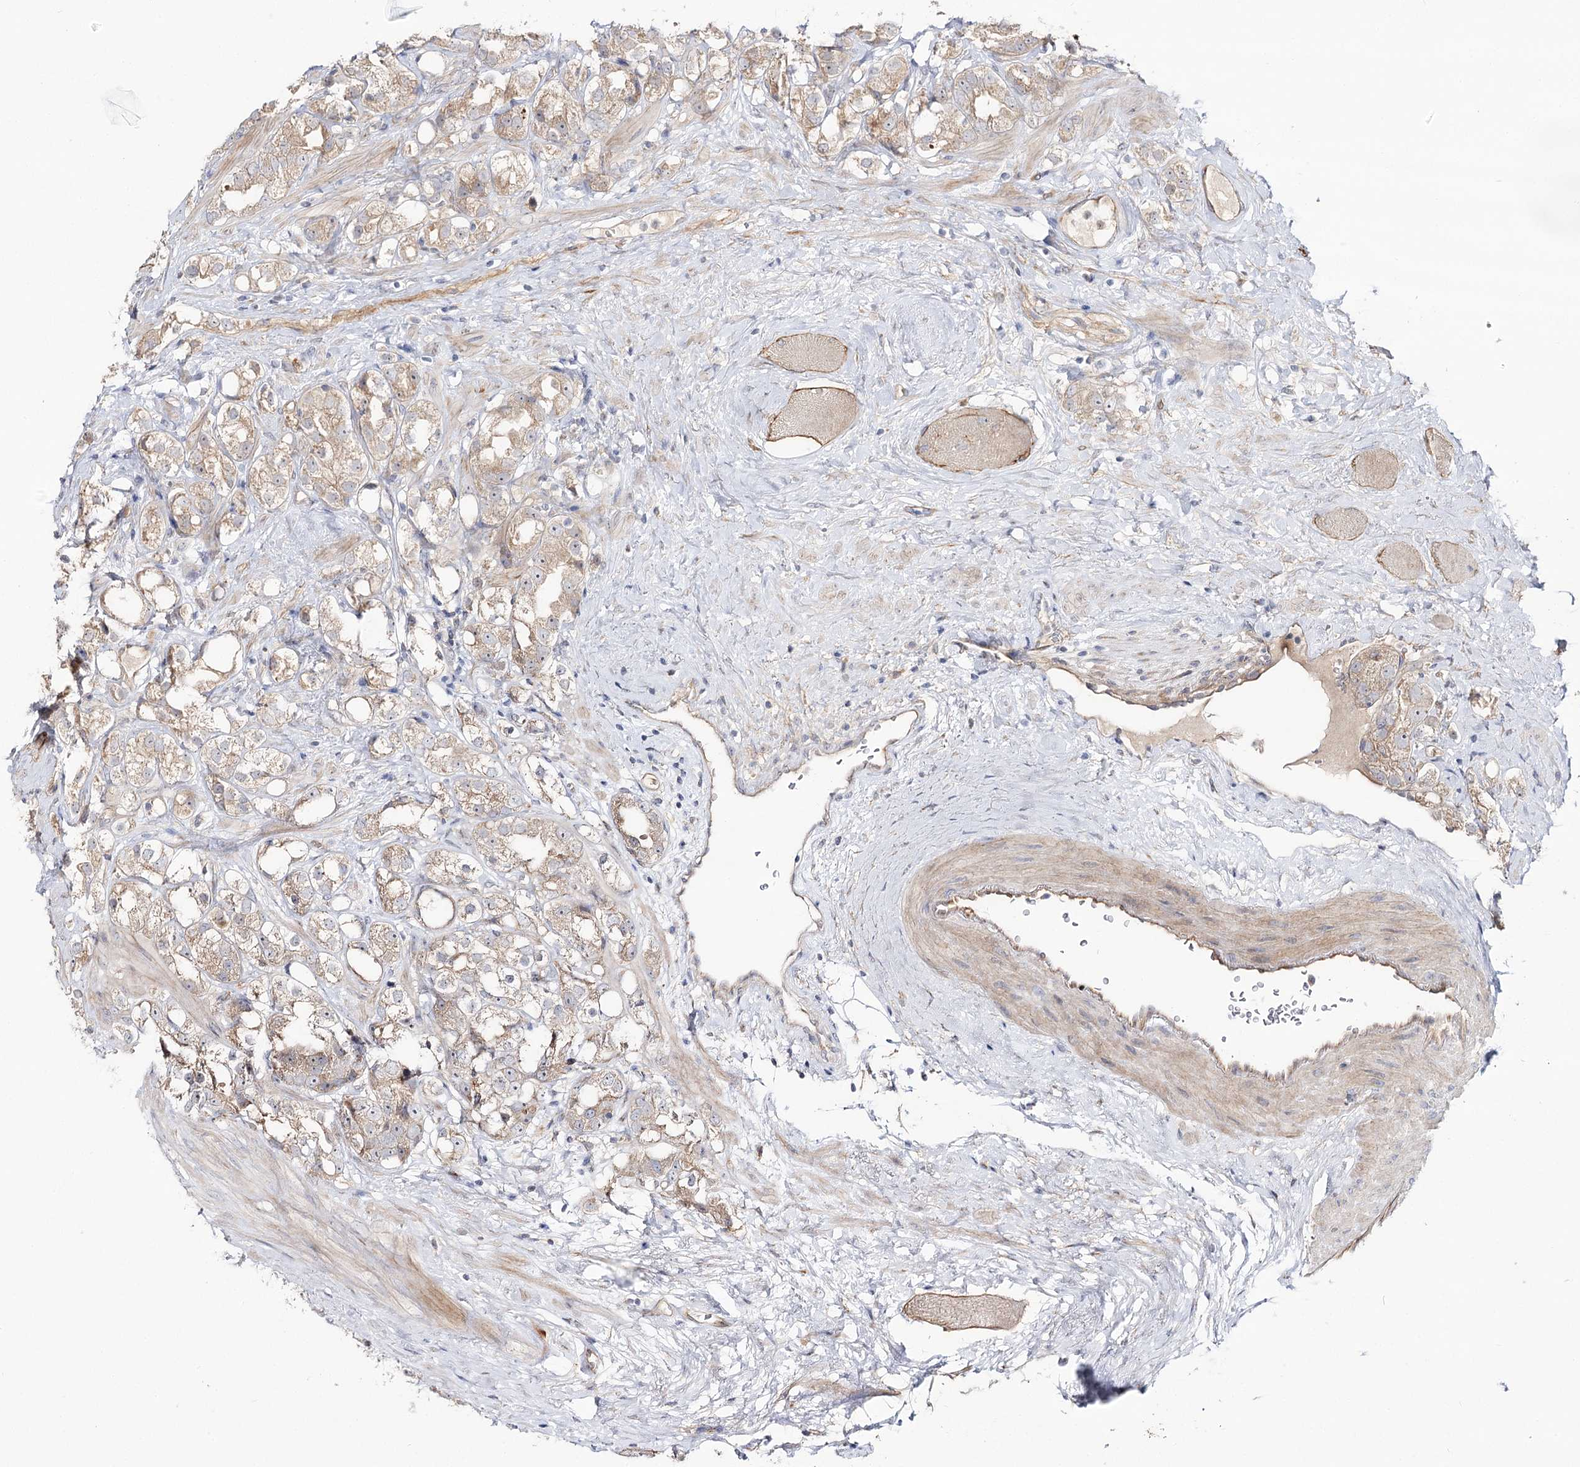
{"staining": {"intensity": "weak", "quantity": "25%-75%", "location": "cytoplasmic/membranous"}, "tissue": "prostate cancer", "cell_type": "Tumor cells", "image_type": "cancer", "snomed": [{"axis": "morphology", "description": "Adenocarcinoma, NOS"}, {"axis": "topography", "description": "Prostate"}], "caption": "Prostate adenocarcinoma was stained to show a protein in brown. There is low levels of weak cytoplasmic/membranous positivity in approximately 25%-75% of tumor cells.", "gene": "C11orf80", "patient": {"sex": "male", "age": 79}}